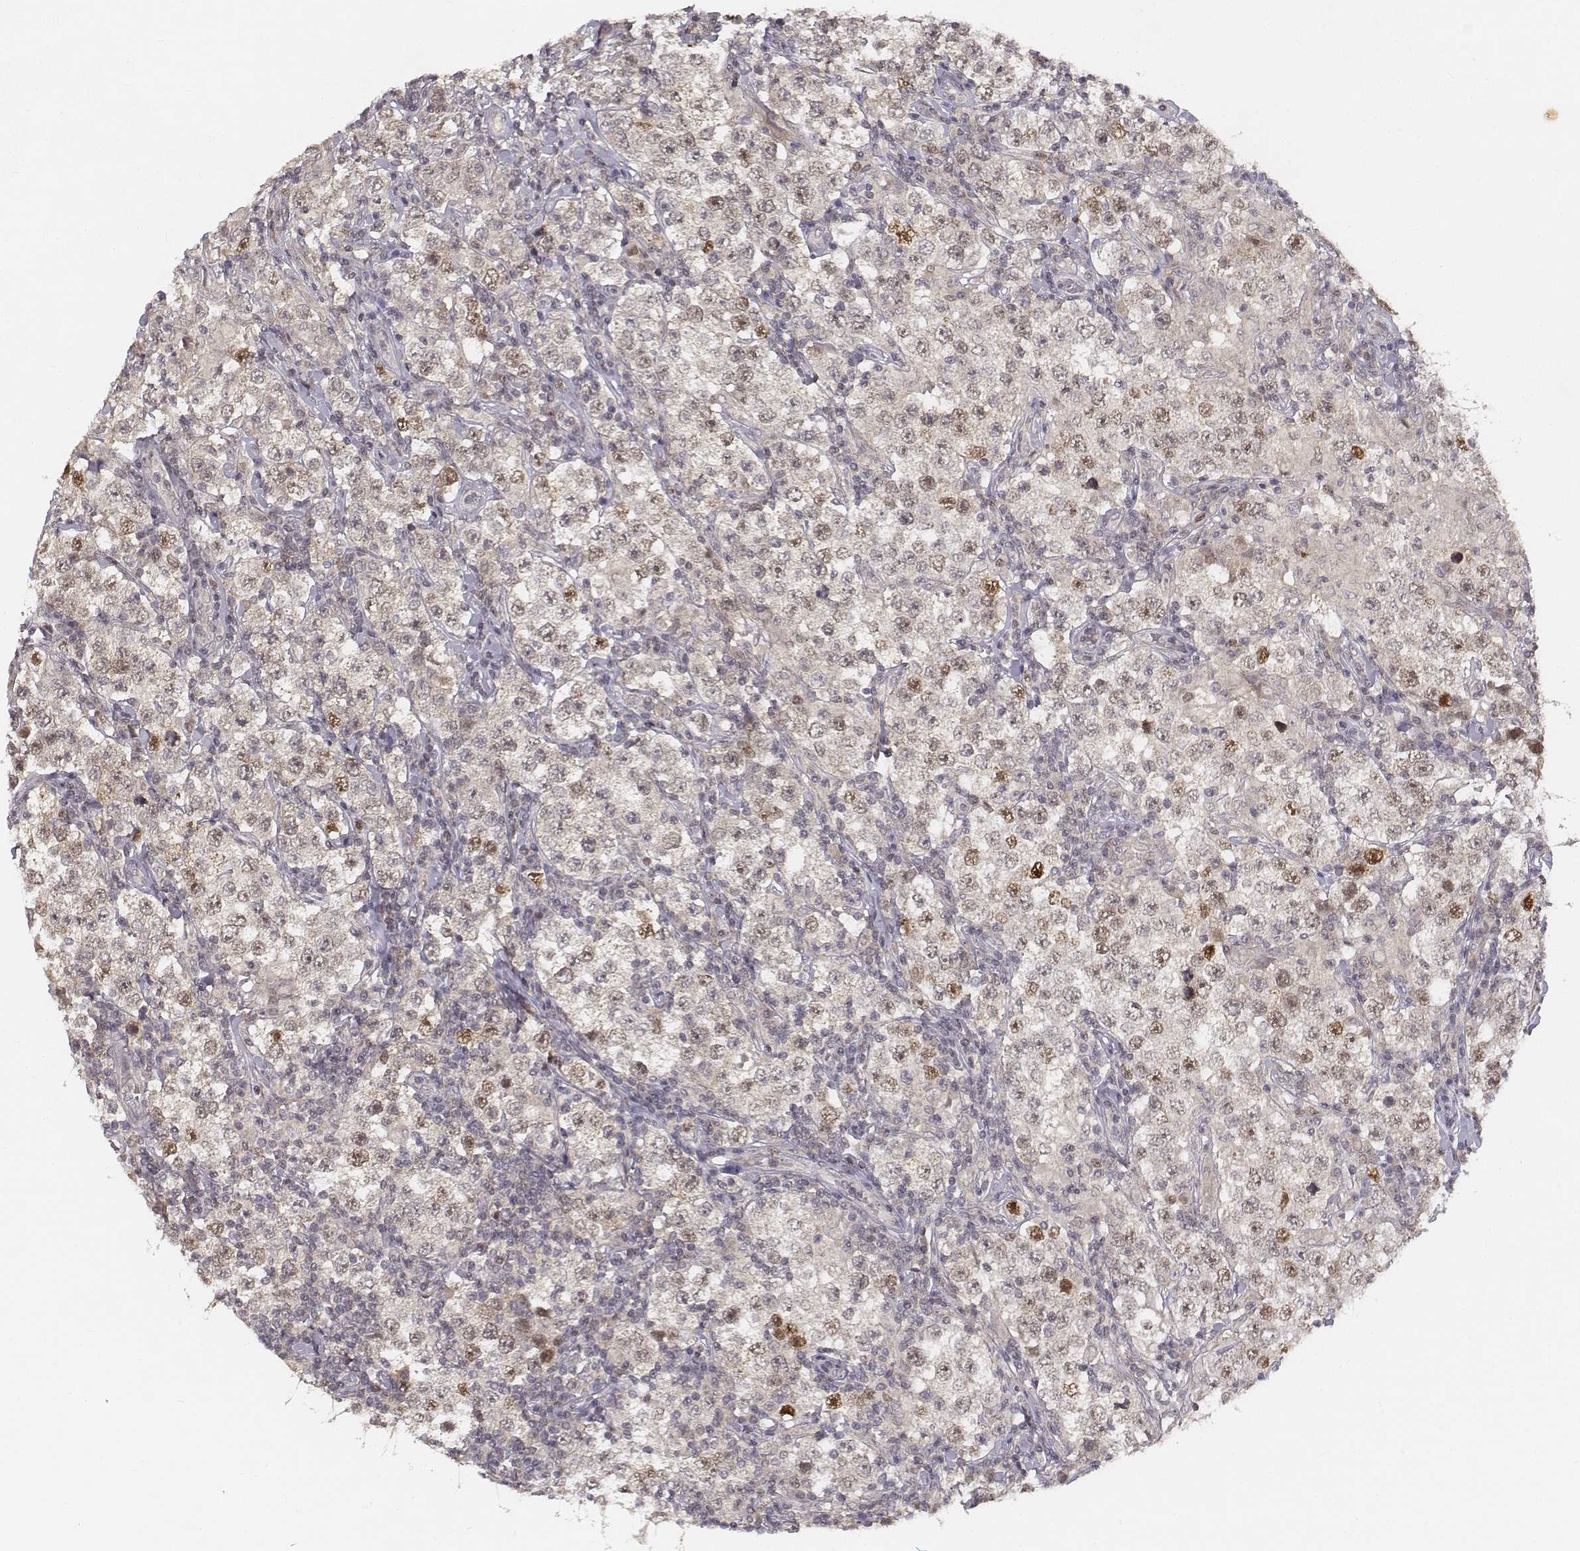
{"staining": {"intensity": "moderate", "quantity": "<25%", "location": "nuclear"}, "tissue": "testis cancer", "cell_type": "Tumor cells", "image_type": "cancer", "snomed": [{"axis": "morphology", "description": "Seminoma, NOS"}, {"axis": "morphology", "description": "Carcinoma, Embryonal, NOS"}, {"axis": "topography", "description": "Testis"}], "caption": "The immunohistochemical stain highlights moderate nuclear expression in tumor cells of testis cancer tissue. The staining was performed using DAB, with brown indicating positive protein expression. Nuclei are stained blue with hematoxylin.", "gene": "FANCD2", "patient": {"sex": "male", "age": 41}}